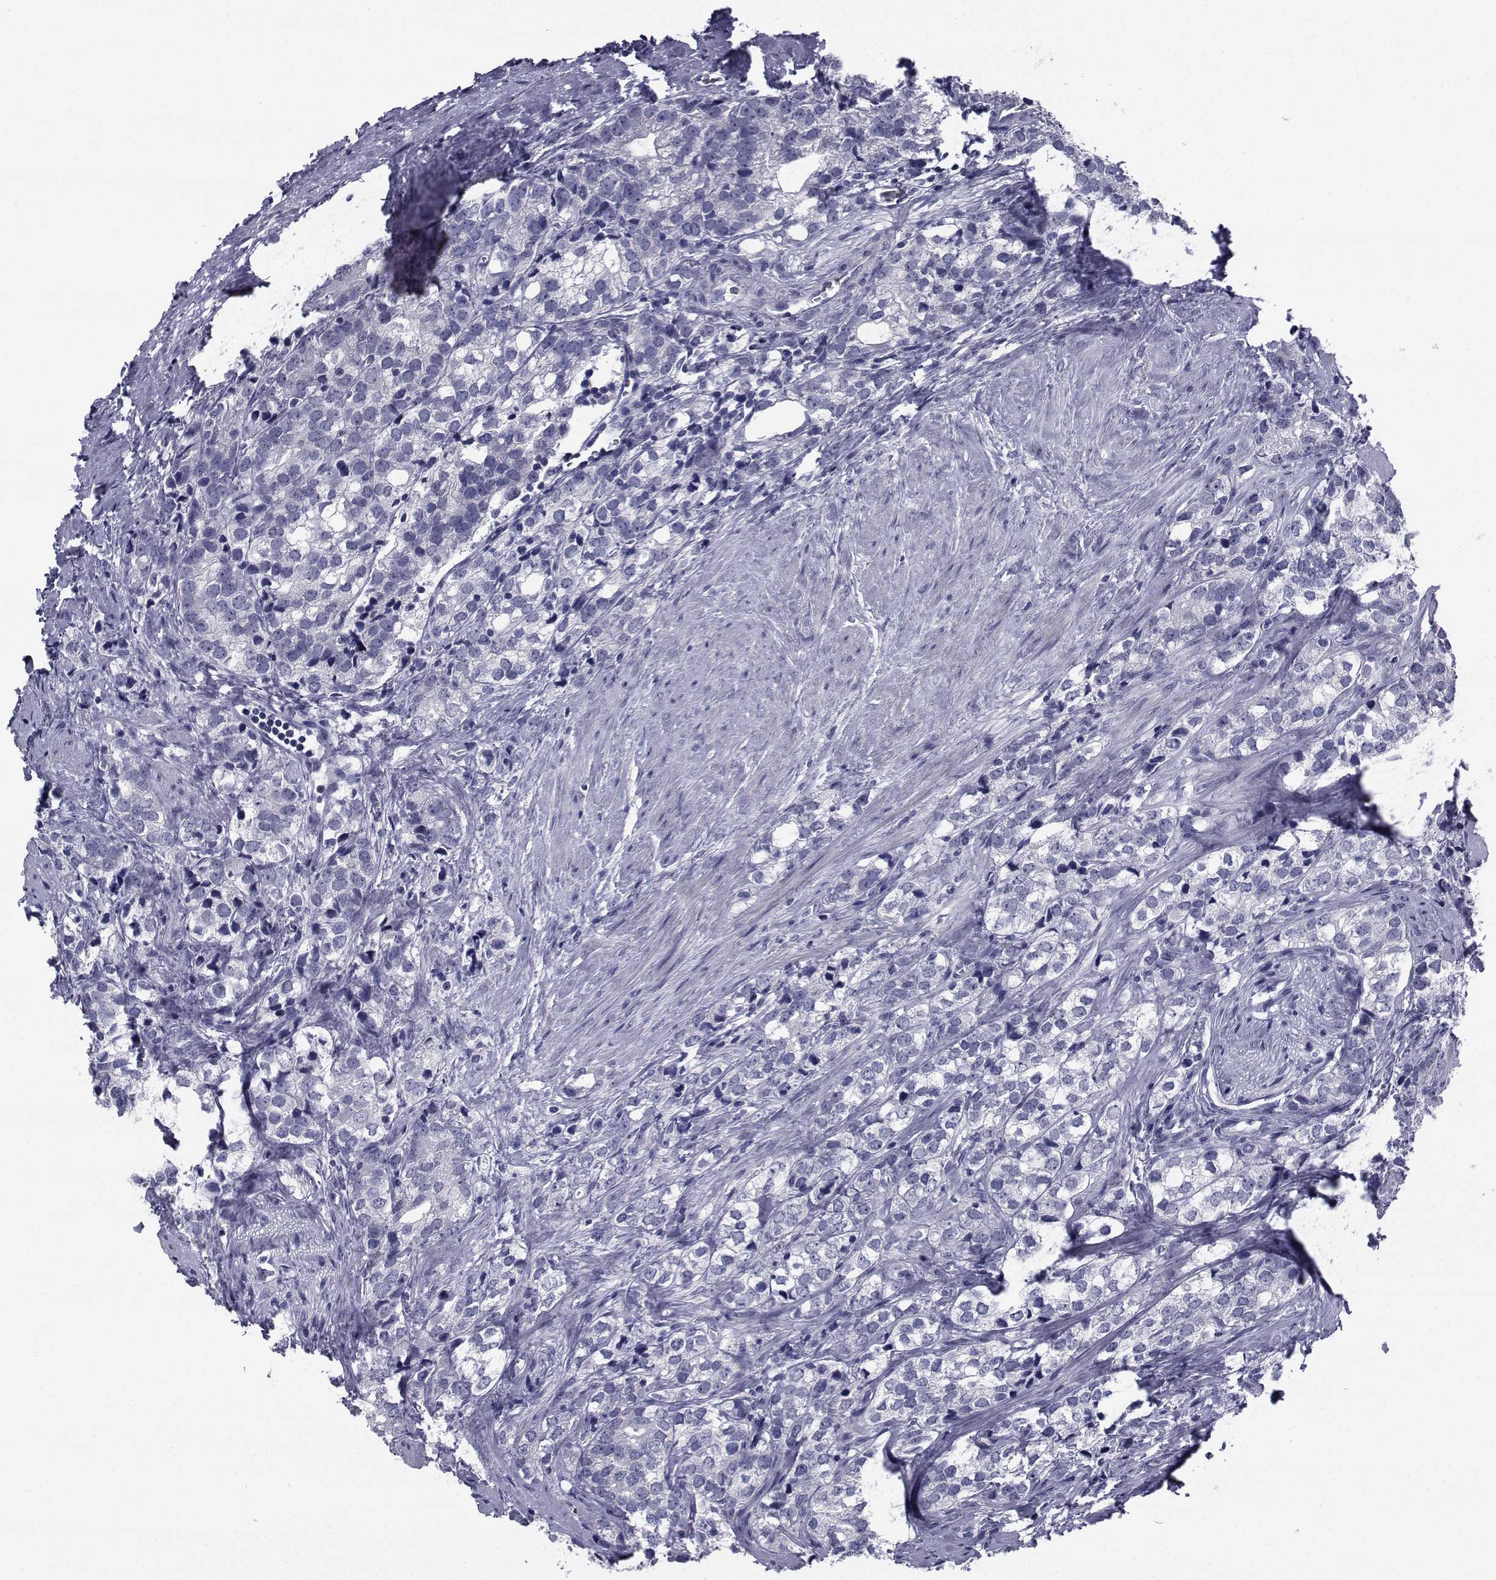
{"staining": {"intensity": "negative", "quantity": "none", "location": "none"}, "tissue": "prostate cancer", "cell_type": "Tumor cells", "image_type": "cancer", "snomed": [{"axis": "morphology", "description": "Adenocarcinoma, NOS"}, {"axis": "topography", "description": "Prostate and seminal vesicle, NOS"}], "caption": "High power microscopy image of an immunohistochemistry photomicrograph of prostate cancer (adenocarcinoma), revealing no significant positivity in tumor cells.", "gene": "CHRNA1", "patient": {"sex": "male", "age": 63}}